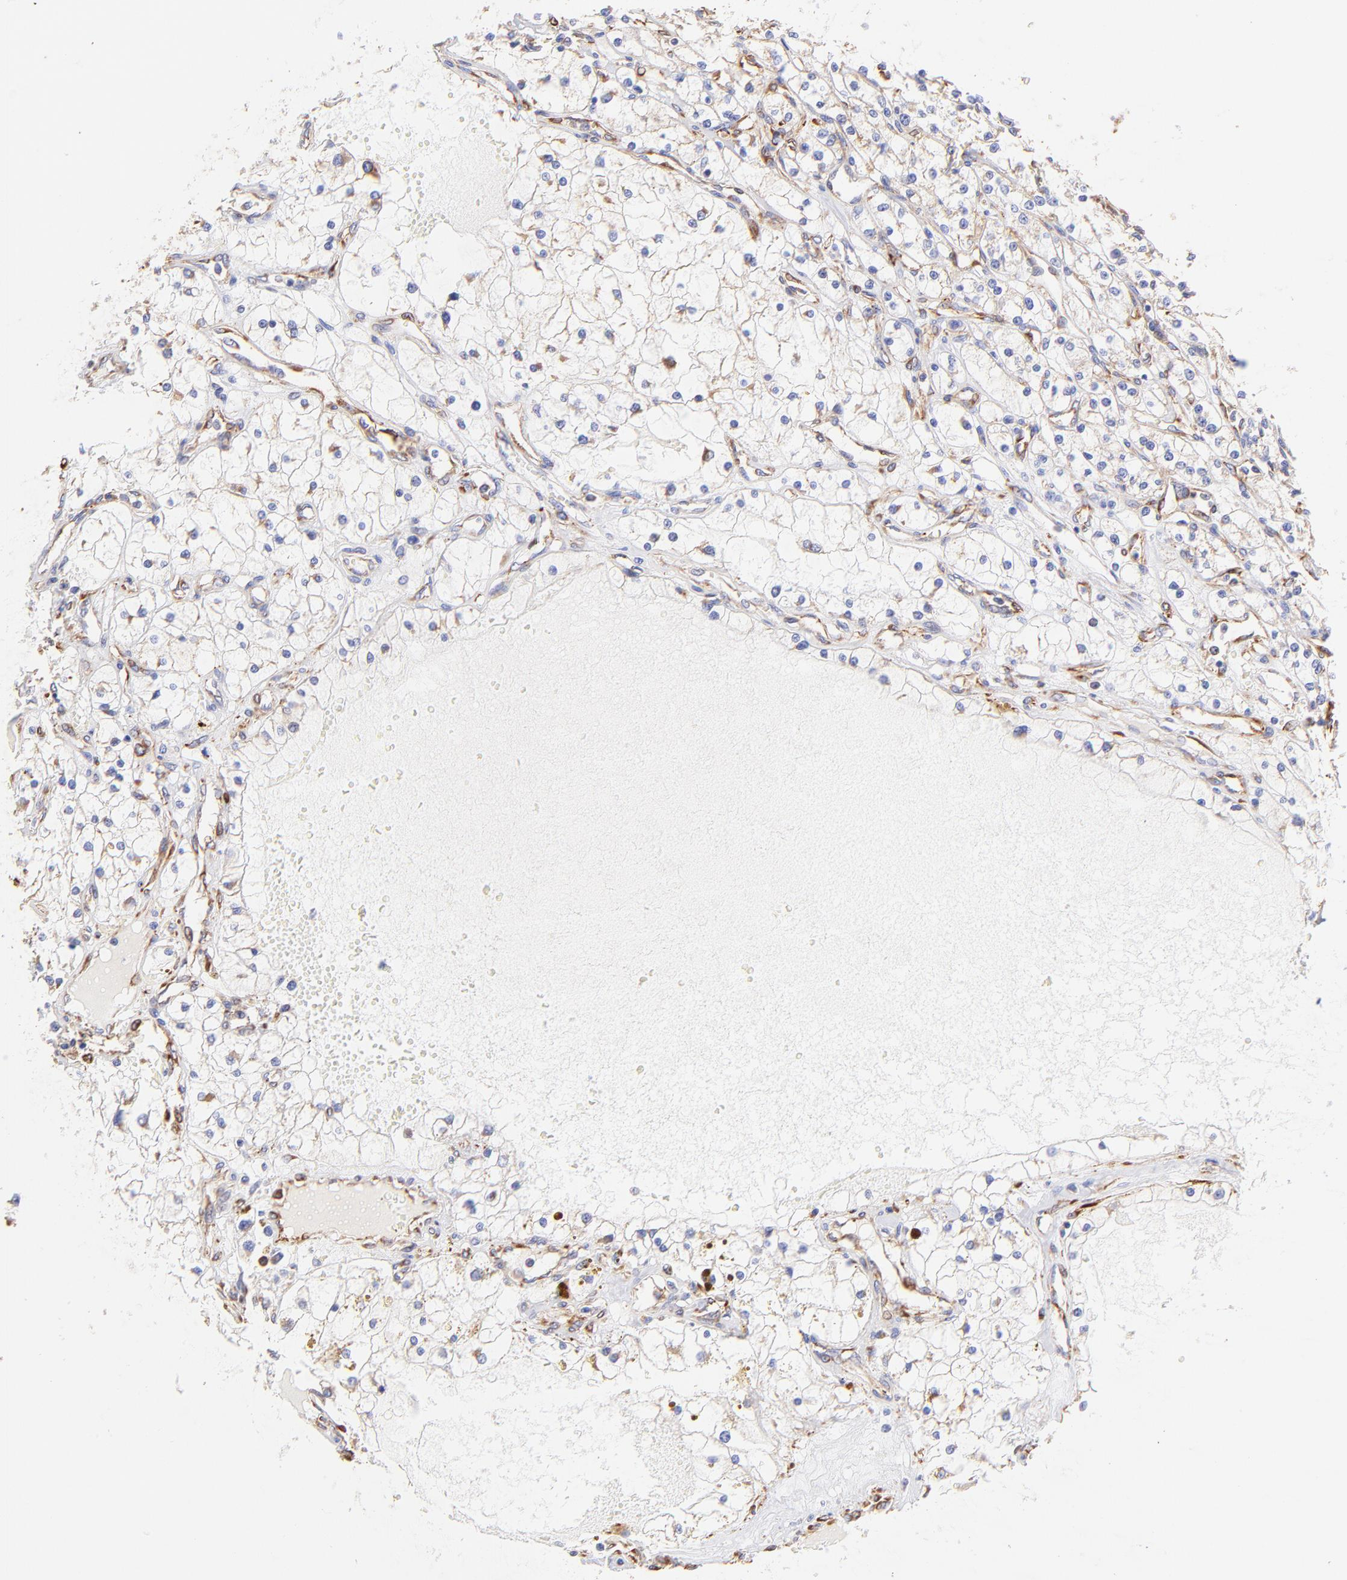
{"staining": {"intensity": "weak", "quantity": "25%-75%", "location": "cytoplasmic/membranous"}, "tissue": "renal cancer", "cell_type": "Tumor cells", "image_type": "cancer", "snomed": [{"axis": "morphology", "description": "Adenocarcinoma, NOS"}, {"axis": "topography", "description": "Kidney"}], "caption": "Immunohistochemical staining of adenocarcinoma (renal) reveals low levels of weak cytoplasmic/membranous protein staining in about 25%-75% of tumor cells.", "gene": "SPARC", "patient": {"sex": "male", "age": 61}}